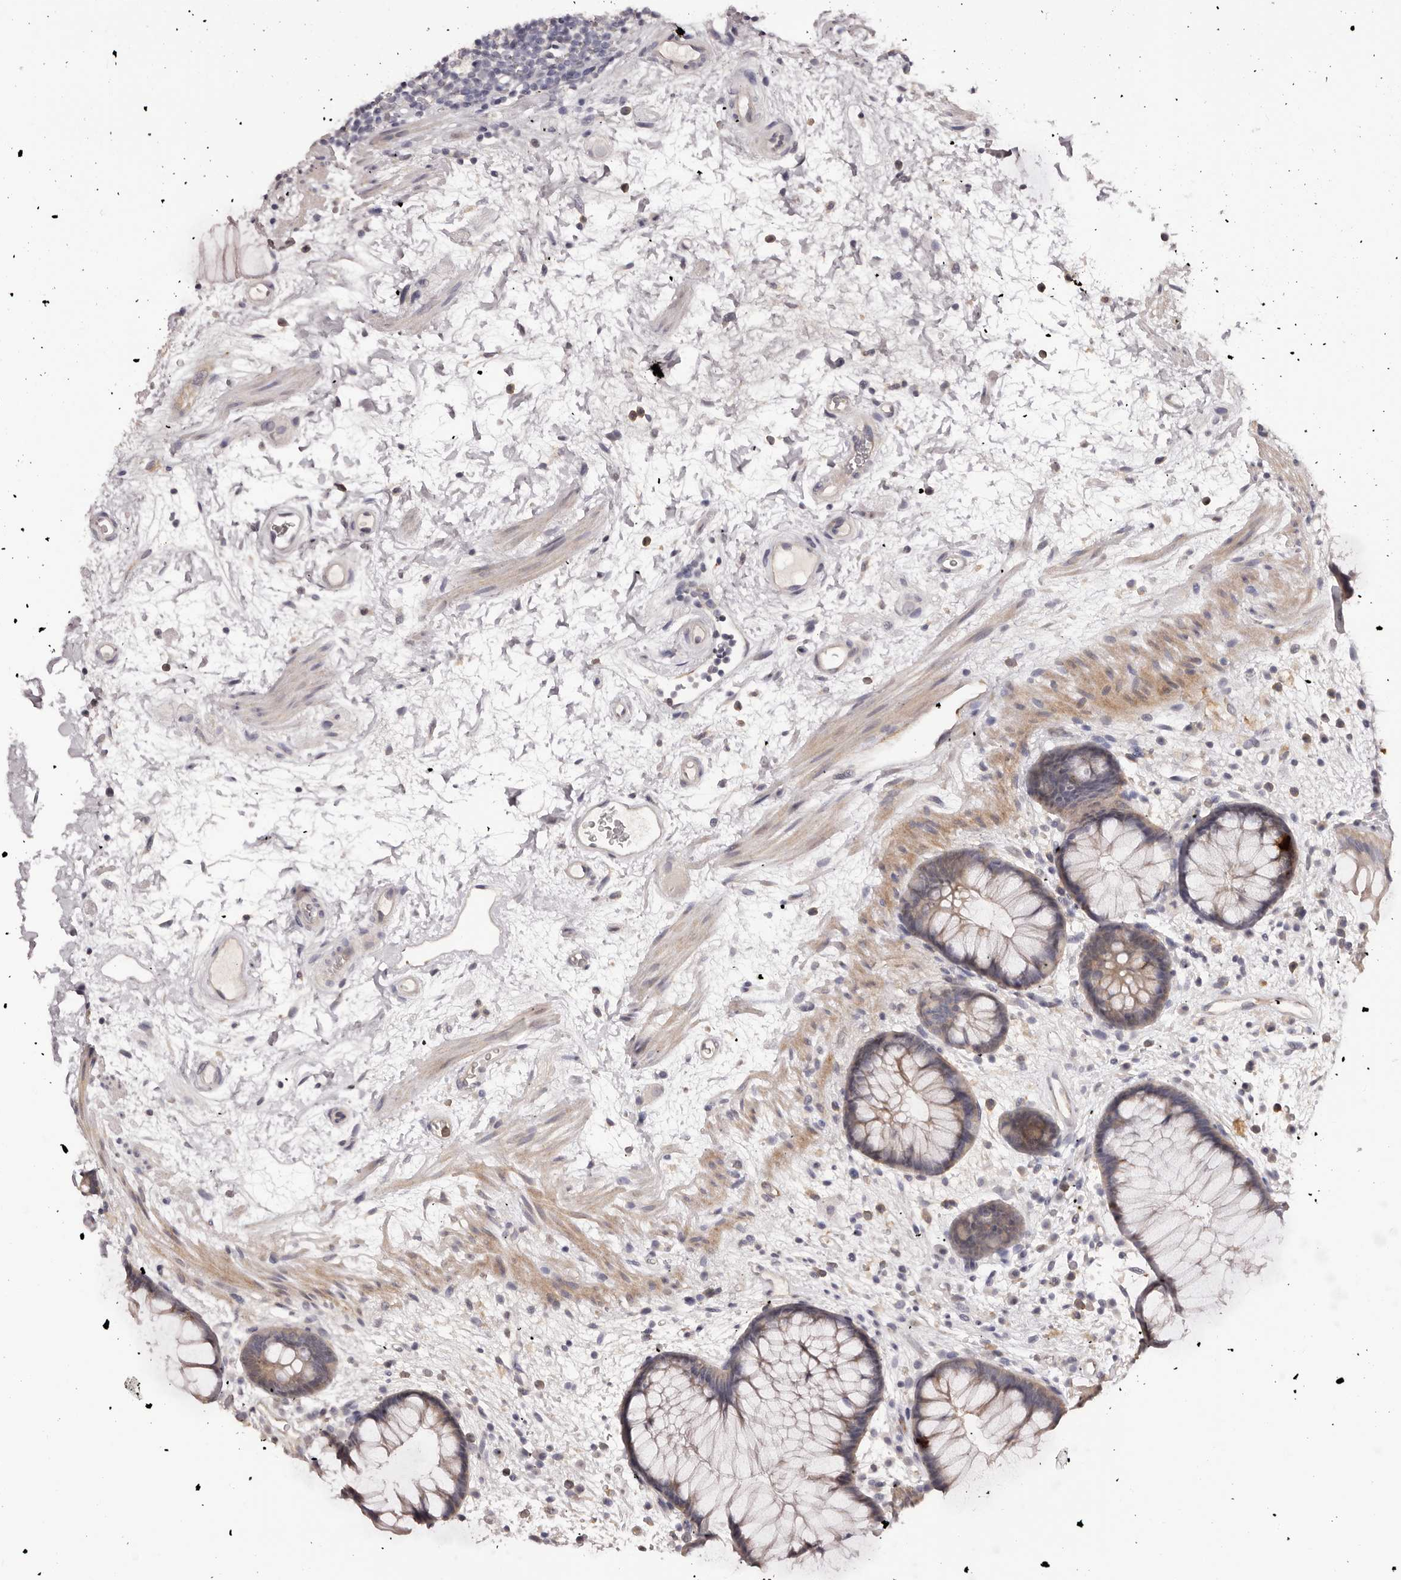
{"staining": {"intensity": "weak", "quantity": ">75%", "location": "cytoplasmic/membranous"}, "tissue": "rectum", "cell_type": "Glandular cells", "image_type": "normal", "snomed": [{"axis": "morphology", "description": "Normal tissue, NOS"}, {"axis": "topography", "description": "Rectum"}], "caption": "Immunohistochemistry (IHC) of unremarkable human rectum shows low levels of weak cytoplasmic/membranous expression in approximately >75% of glandular cells. Immunohistochemistry (IHC) stains the protein in brown and the nuclei are stained blue.", "gene": "KCNJ8", "patient": {"sex": "male", "age": 51}}